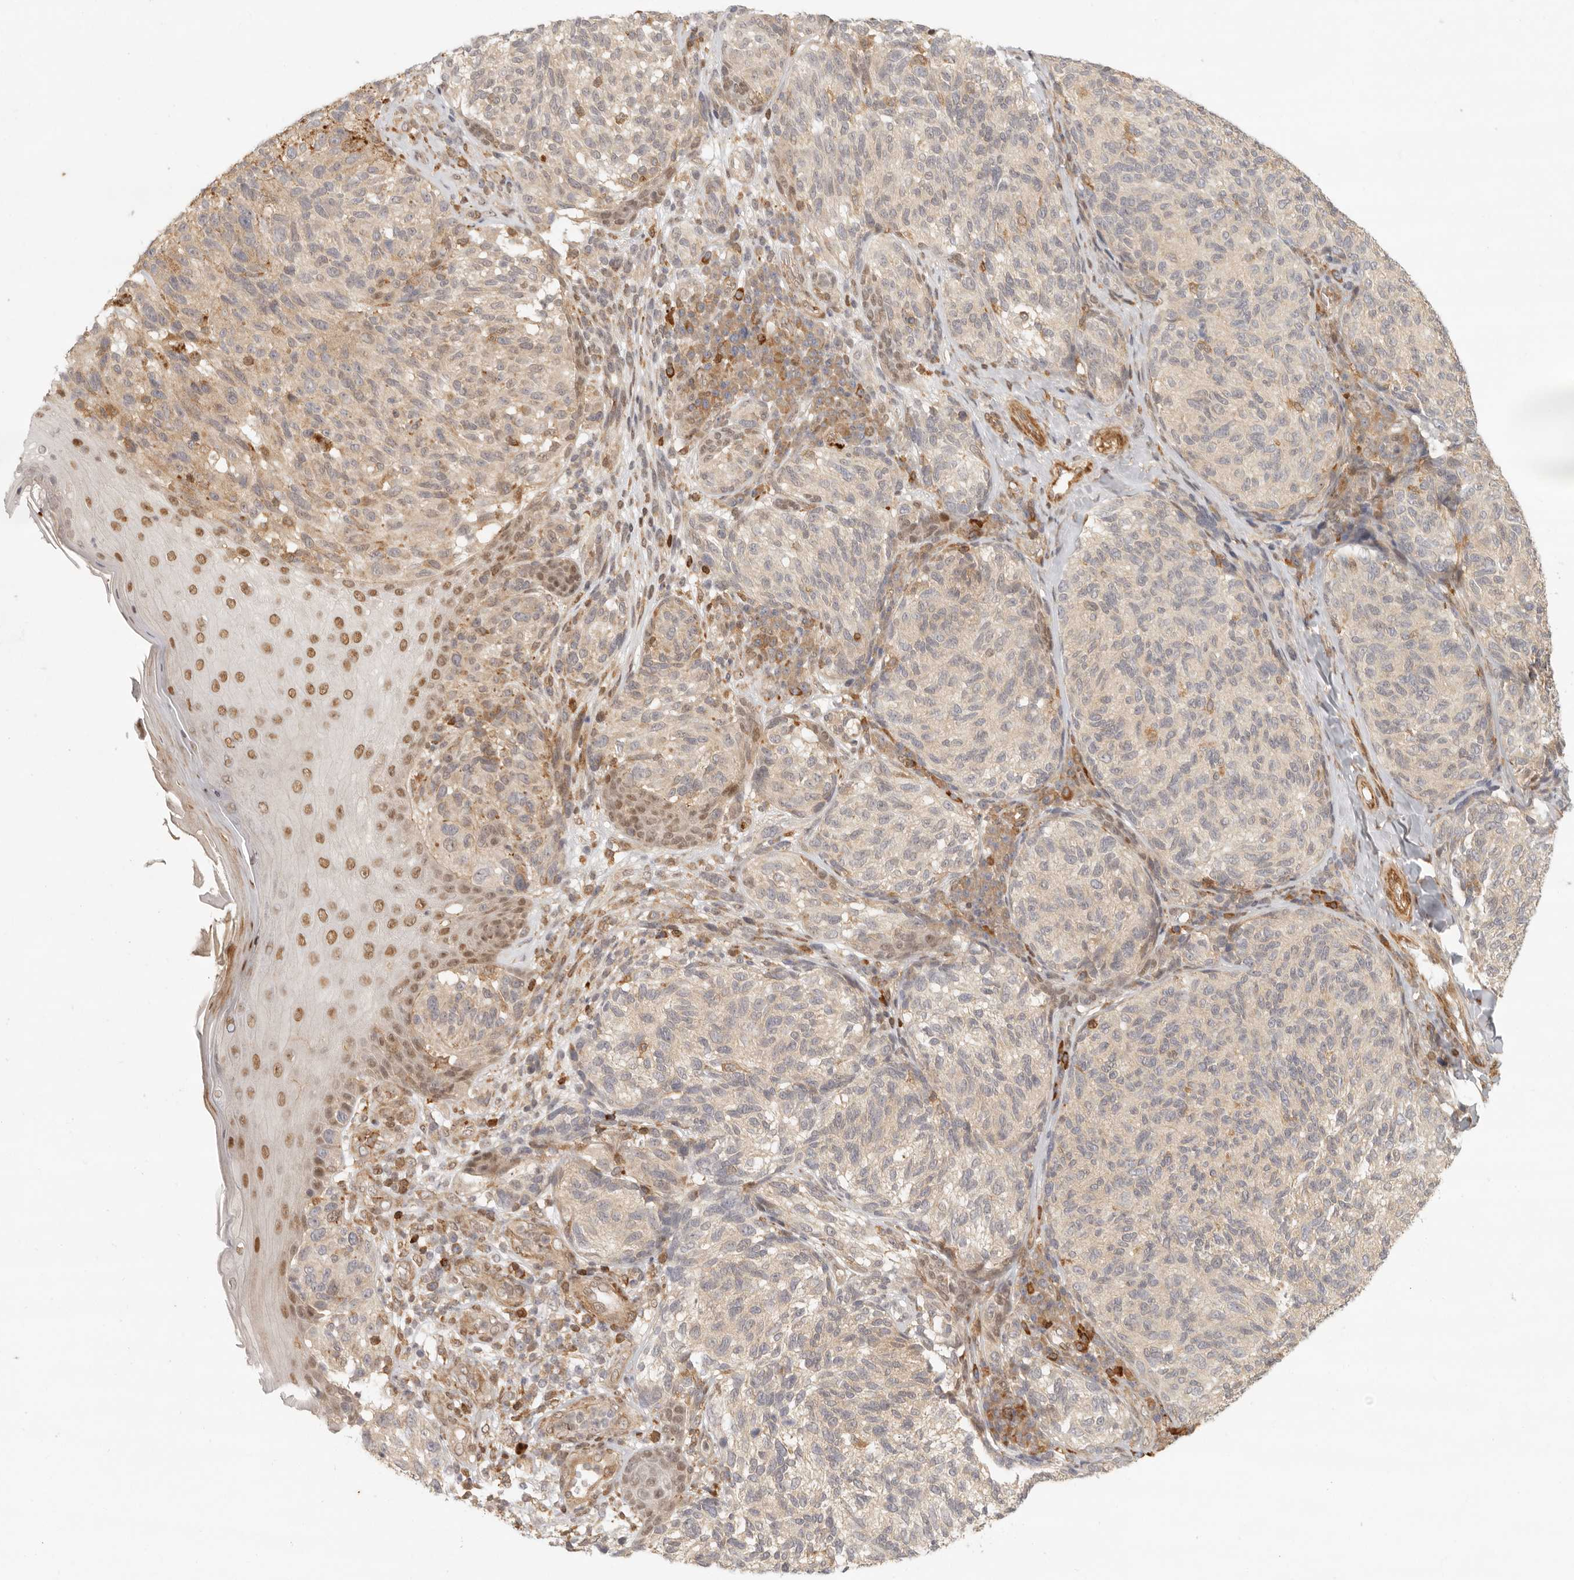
{"staining": {"intensity": "negative", "quantity": "none", "location": "none"}, "tissue": "melanoma", "cell_type": "Tumor cells", "image_type": "cancer", "snomed": [{"axis": "morphology", "description": "Malignant melanoma, NOS"}, {"axis": "topography", "description": "Skin"}], "caption": "The image shows no significant staining in tumor cells of malignant melanoma. Brightfield microscopy of immunohistochemistry (IHC) stained with DAB (3,3'-diaminobenzidine) (brown) and hematoxylin (blue), captured at high magnification.", "gene": "AHDC1", "patient": {"sex": "female", "age": 73}}